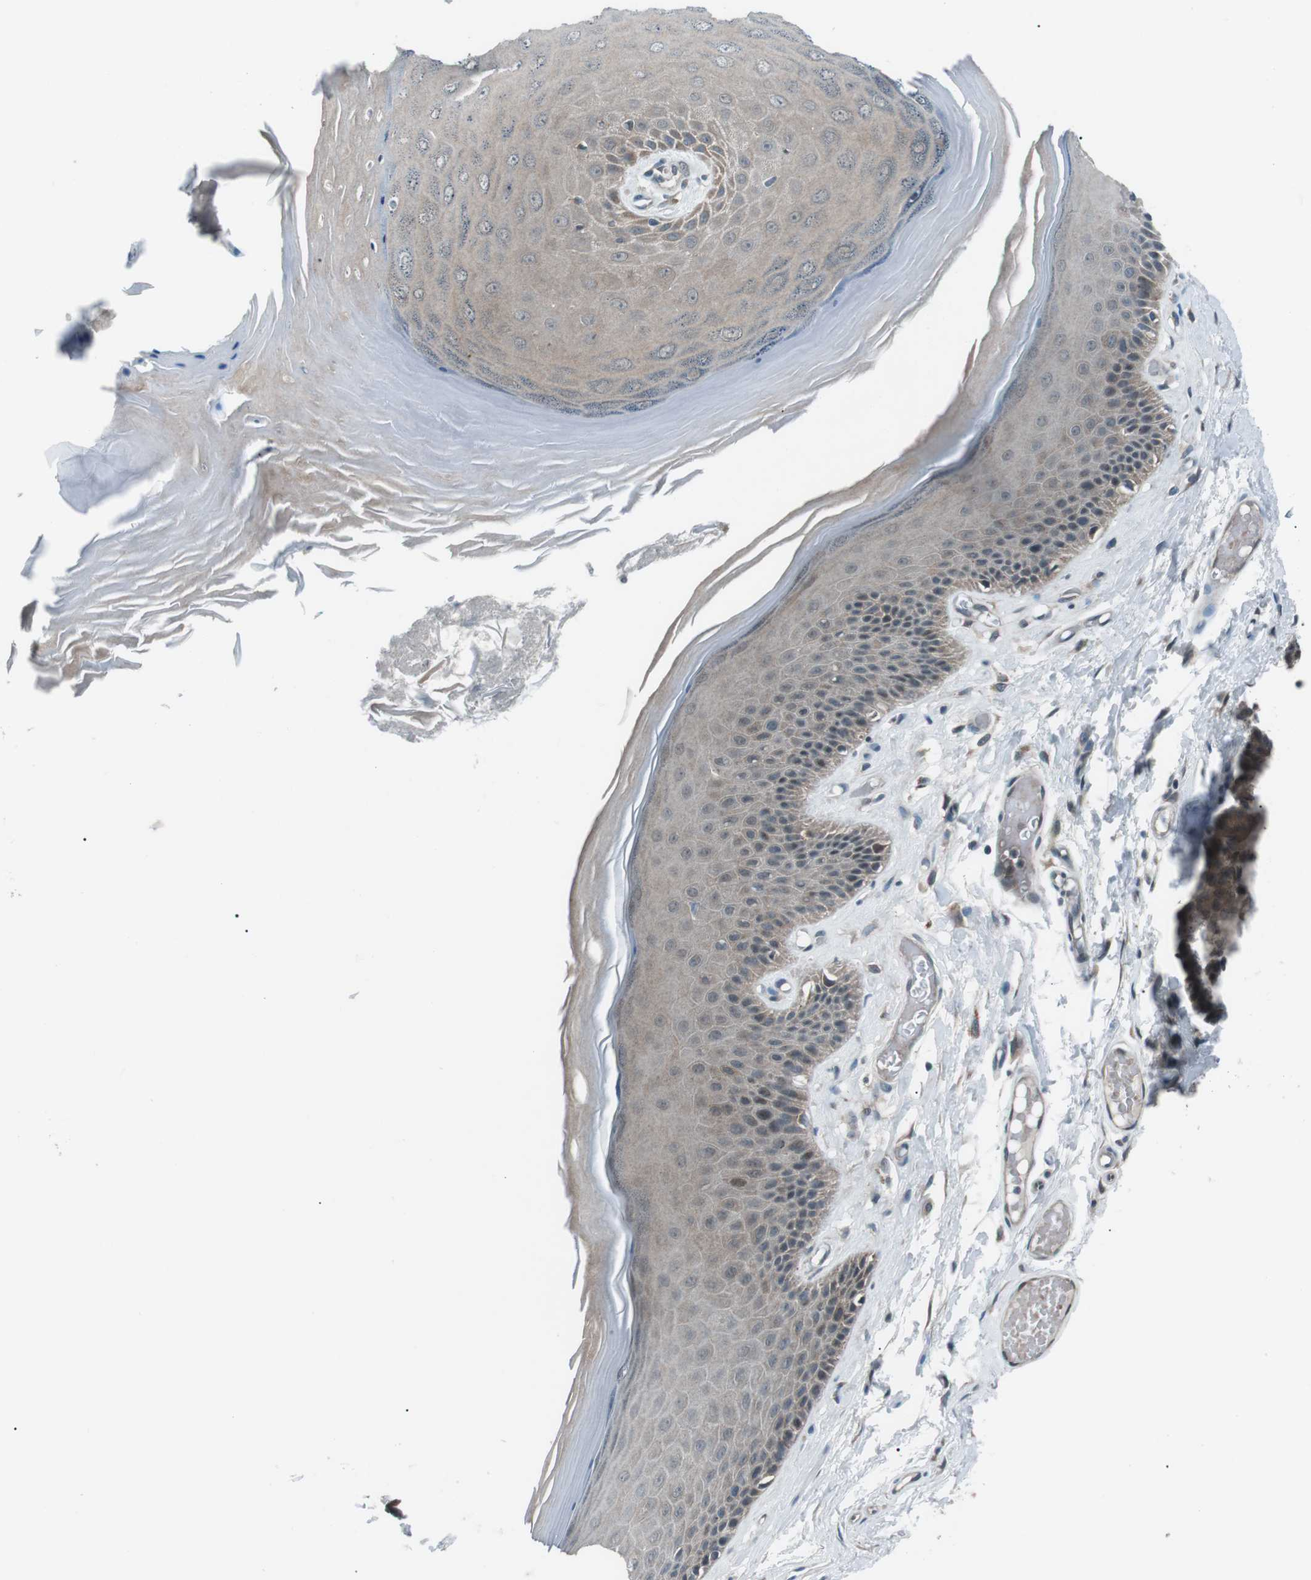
{"staining": {"intensity": "weak", "quantity": ">75%", "location": "cytoplasmic/membranous"}, "tissue": "skin", "cell_type": "Epidermal cells", "image_type": "normal", "snomed": [{"axis": "morphology", "description": "Normal tissue, NOS"}, {"axis": "topography", "description": "Vulva"}], "caption": "Weak cytoplasmic/membranous positivity for a protein is identified in about >75% of epidermal cells of unremarkable skin using IHC.", "gene": "LRIG2", "patient": {"sex": "female", "age": 73}}